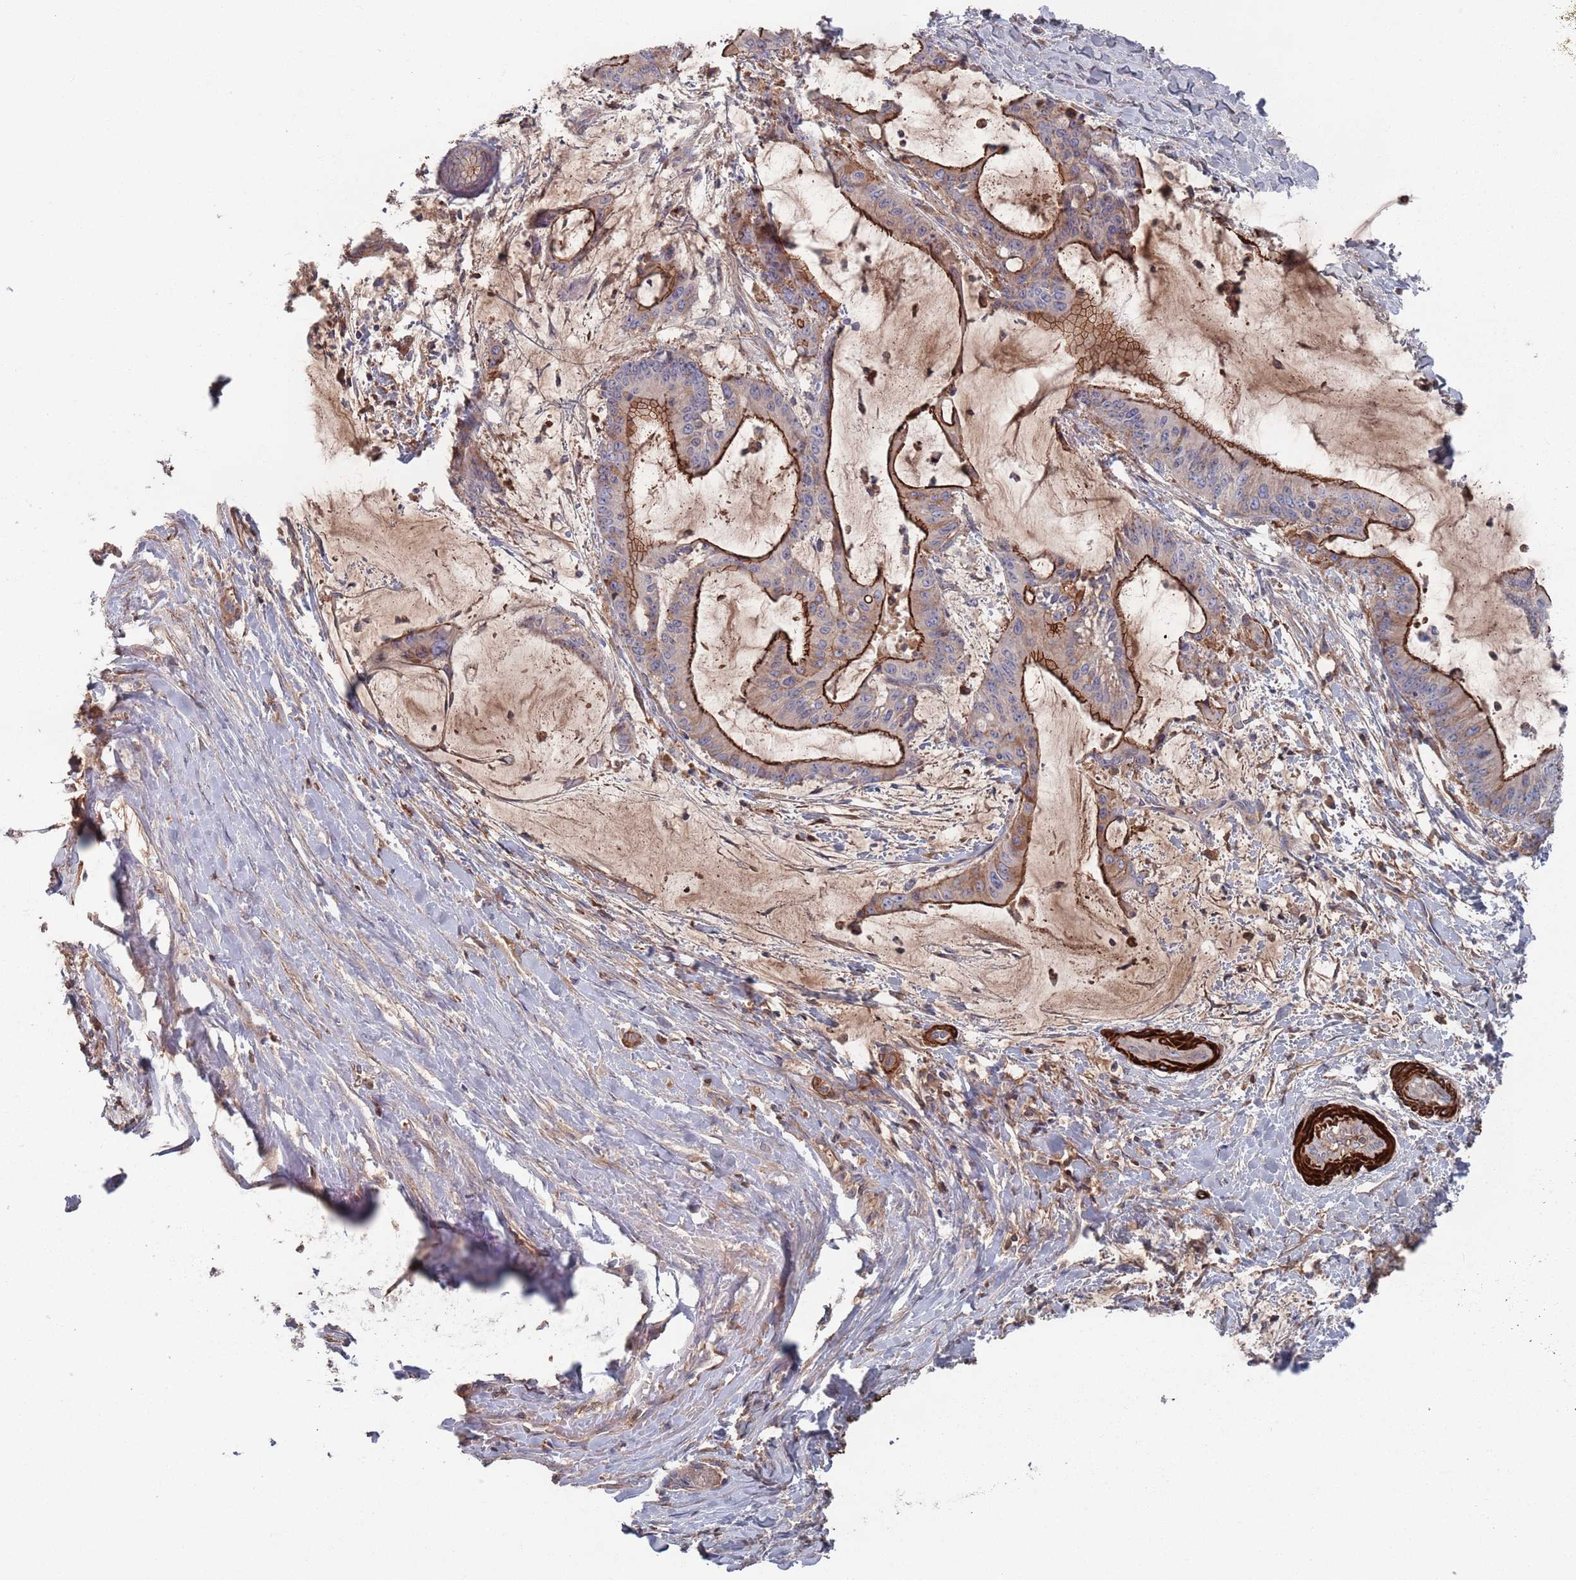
{"staining": {"intensity": "strong", "quantity": "25%-75%", "location": "cytoplasmic/membranous"}, "tissue": "liver cancer", "cell_type": "Tumor cells", "image_type": "cancer", "snomed": [{"axis": "morphology", "description": "Normal tissue, NOS"}, {"axis": "morphology", "description": "Cholangiocarcinoma"}, {"axis": "topography", "description": "Liver"}, {"axis": "topography", "description": "Peripheral nerve tissue"}], "caption": "DAB (3,3'-diaminobenzidine) immunohistochemical staining of human liver cholangiocarcinoma displays strong cytoplasmic/membranous protein expression in approximately 25%-75% of tumor cells.", "gene": "PLEKHA4", "patient": {"sex": "female", "age": 73}}